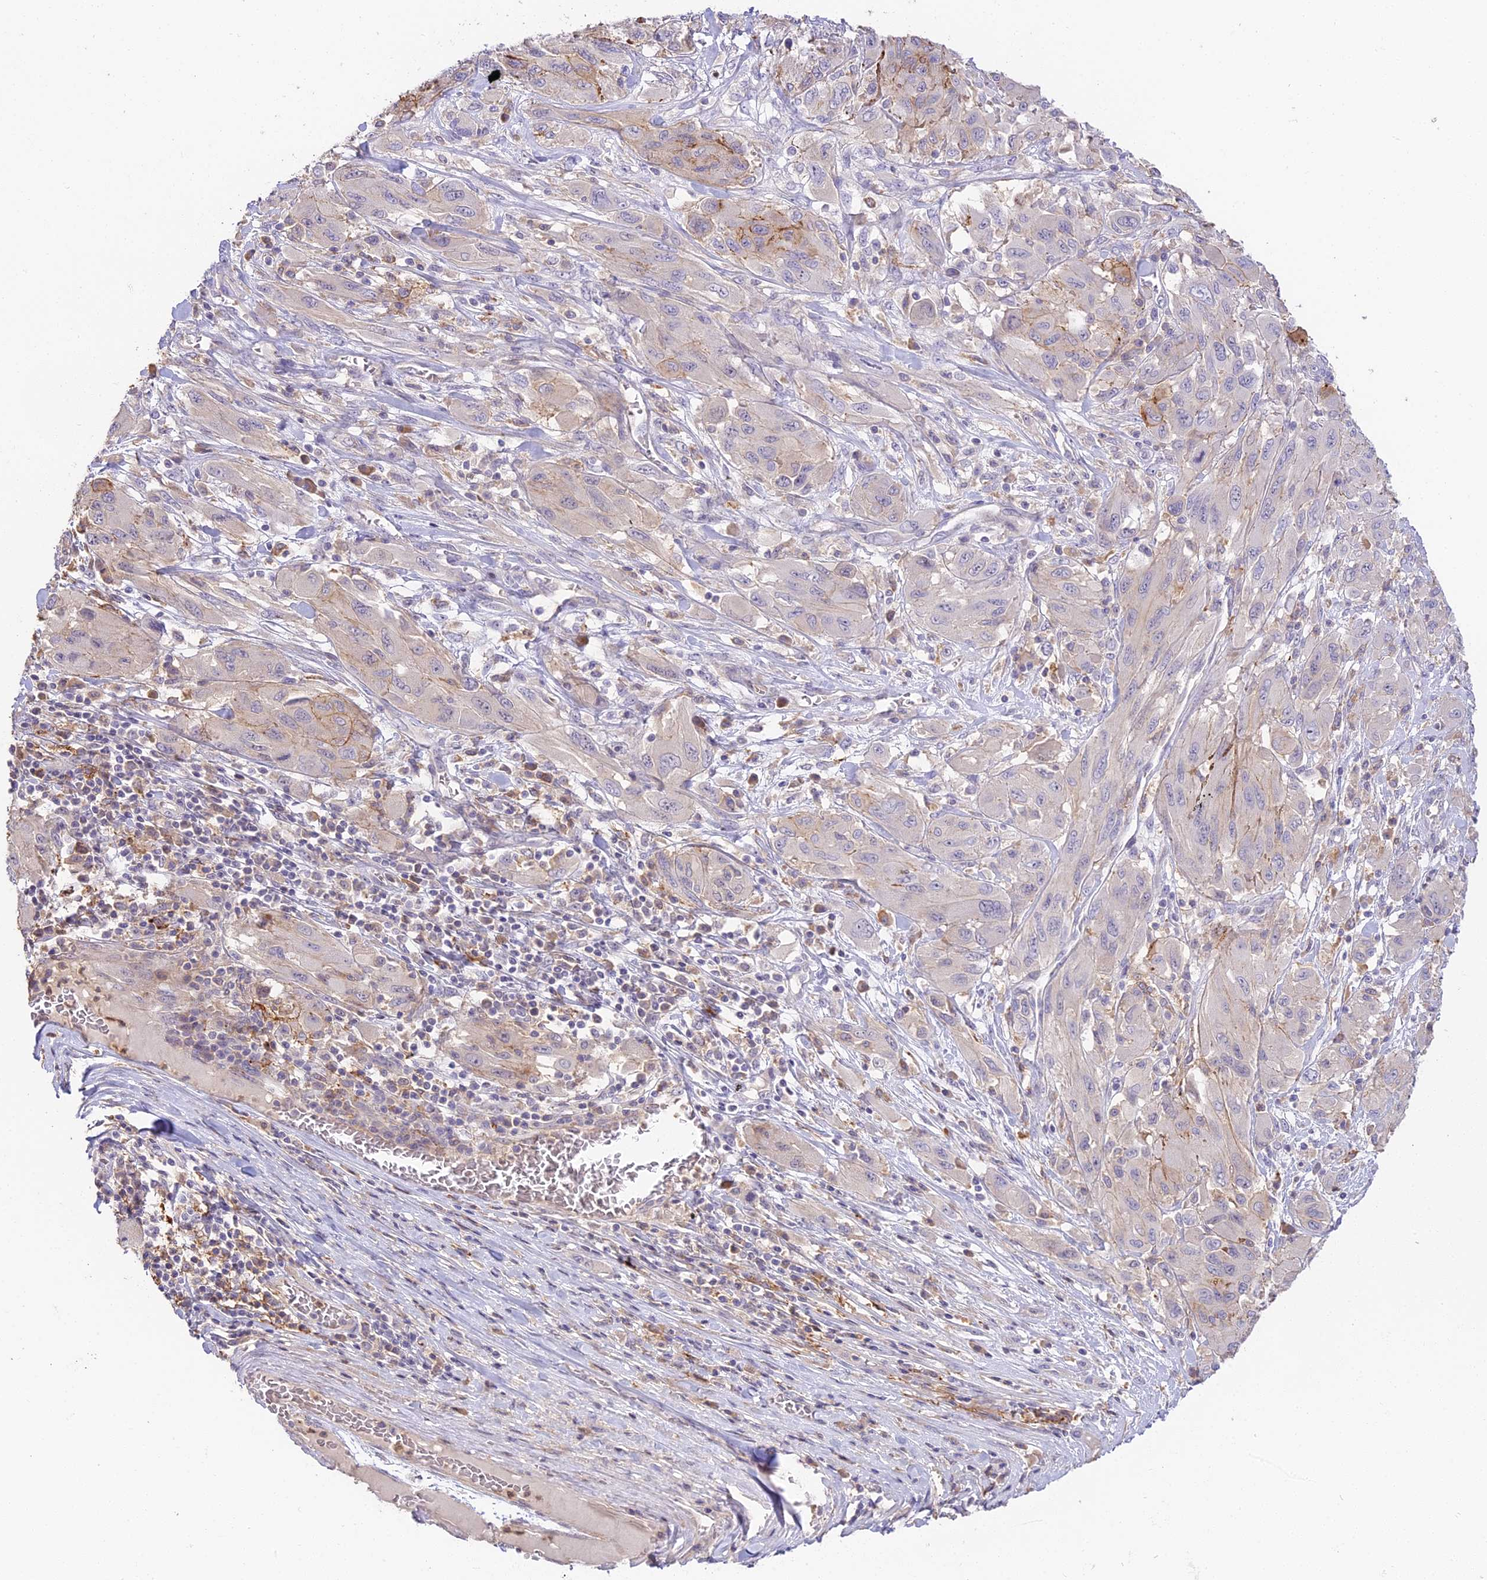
{"staining": {"intensity": "moderate", "quantity": "<25%", "location": "cytoplasmic/membranous"}, "tissue": "melanoma", "cell_type": "Tumor cells", "image_type": "cancer", "snomed": [{"axis": "morphology", "description": "Malignant melanoma, NOS"}, {"axis": "topography", "description": "Skin"}], "caption": "Malignant melanoma stained with DAB immunohistochemistry shows low levels of moderate cytoplasmic/membranous staining in about <25% of tumor cells.", "gene": "NOD2", "patient": {"sex": "female", "age": 91}}